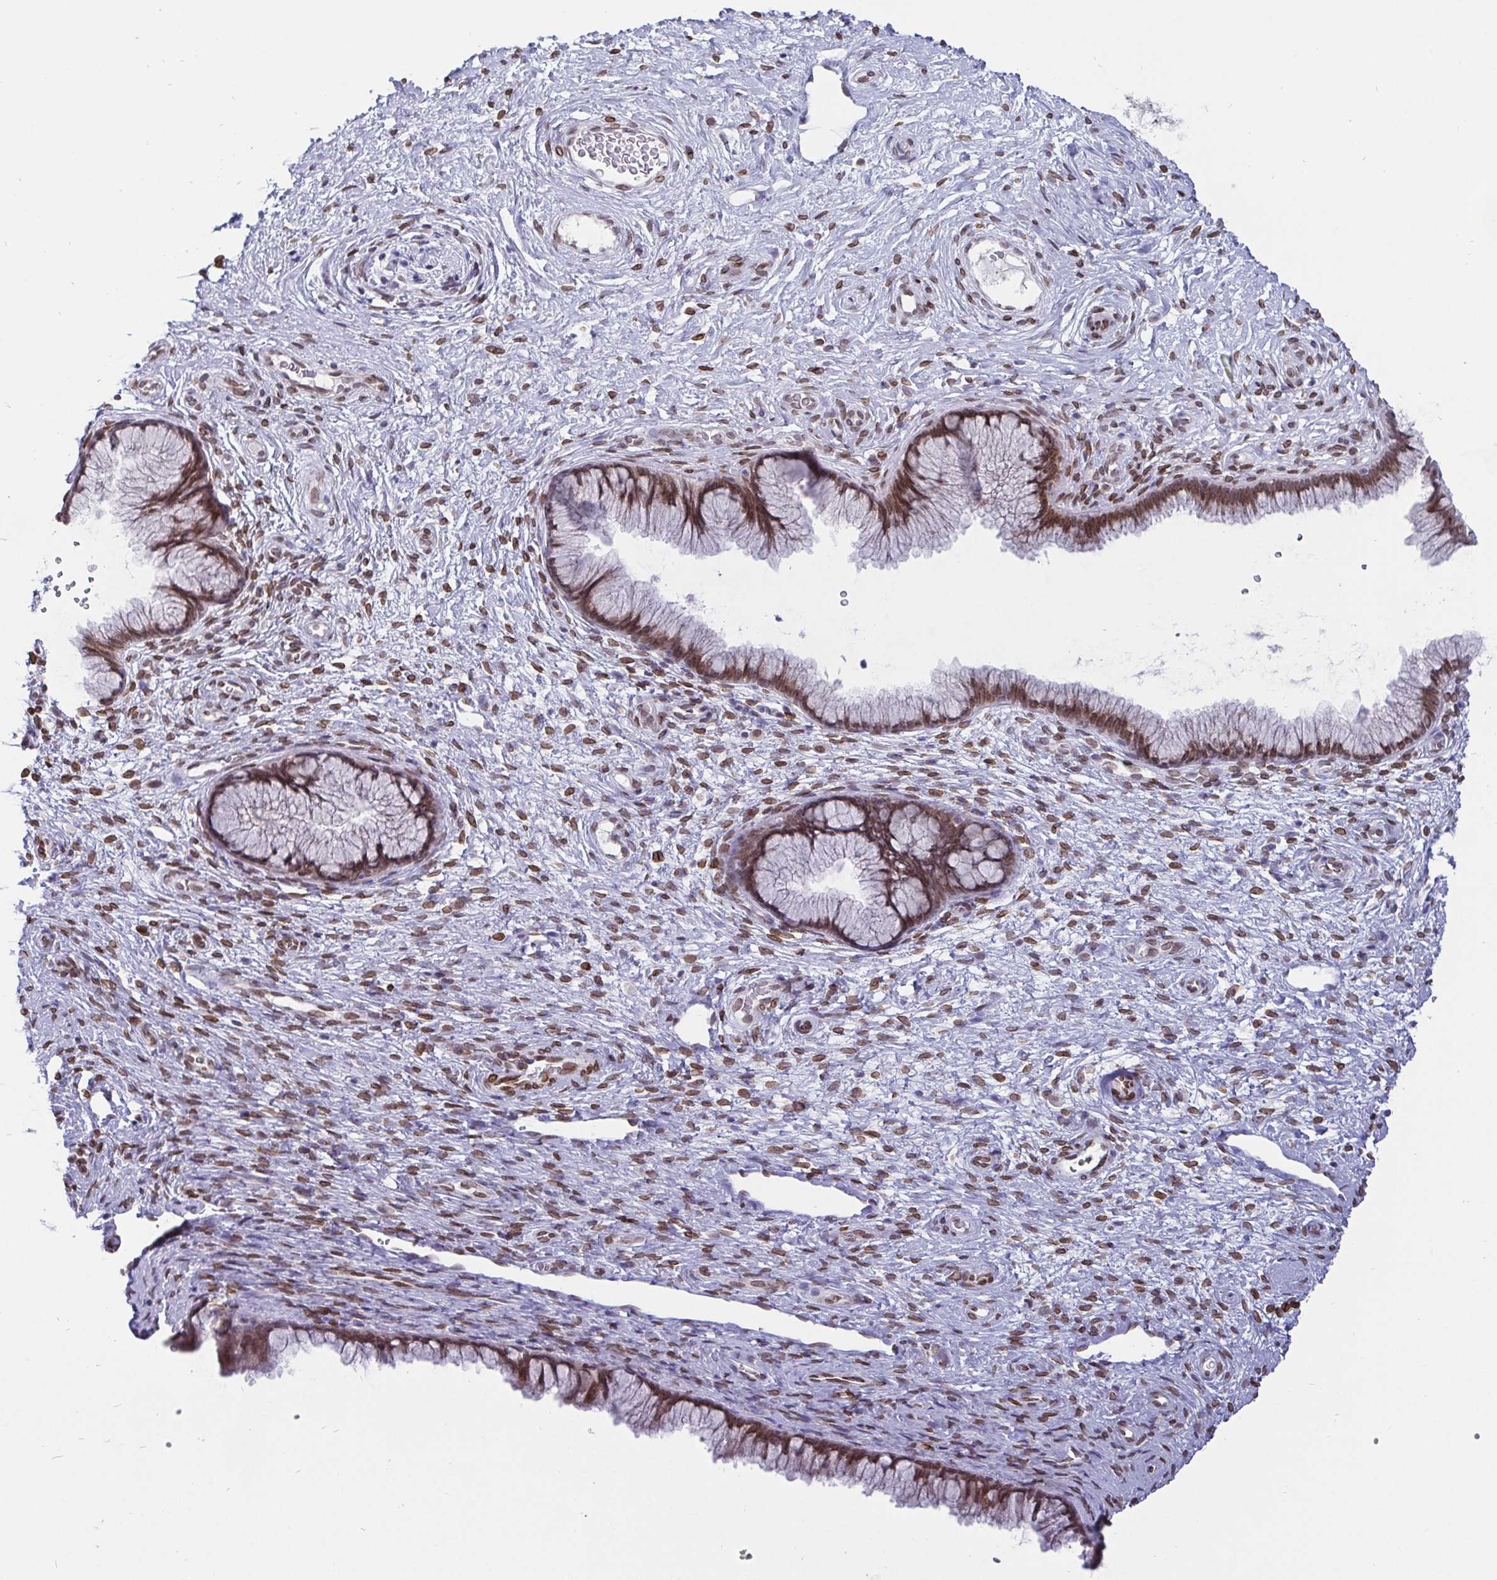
{"staining": {"intensity": "moderate", "quantity": ">75%", "location": "nuclear"}, "tissue": "cervix", "cell_type": "Glandular cells", "image_type": "normal", "snomed": [{"axis": "morphology", "description": "Normal tissue, NOS"}, {"axis": "topography", "description": "Cervix"}], "caption": "Glandular cells demonstrate medium levels of moderate nuclear positivity in about >75% of cells in benign cervix. The staining is performed using DAB (3,3'-diaminobenzidine) brown chromogen to label protein expression. The nuclei are counter-stained blue using hematoxylin.", "gene": "EMD", "patient": {"sex": "female", "age": 34}}